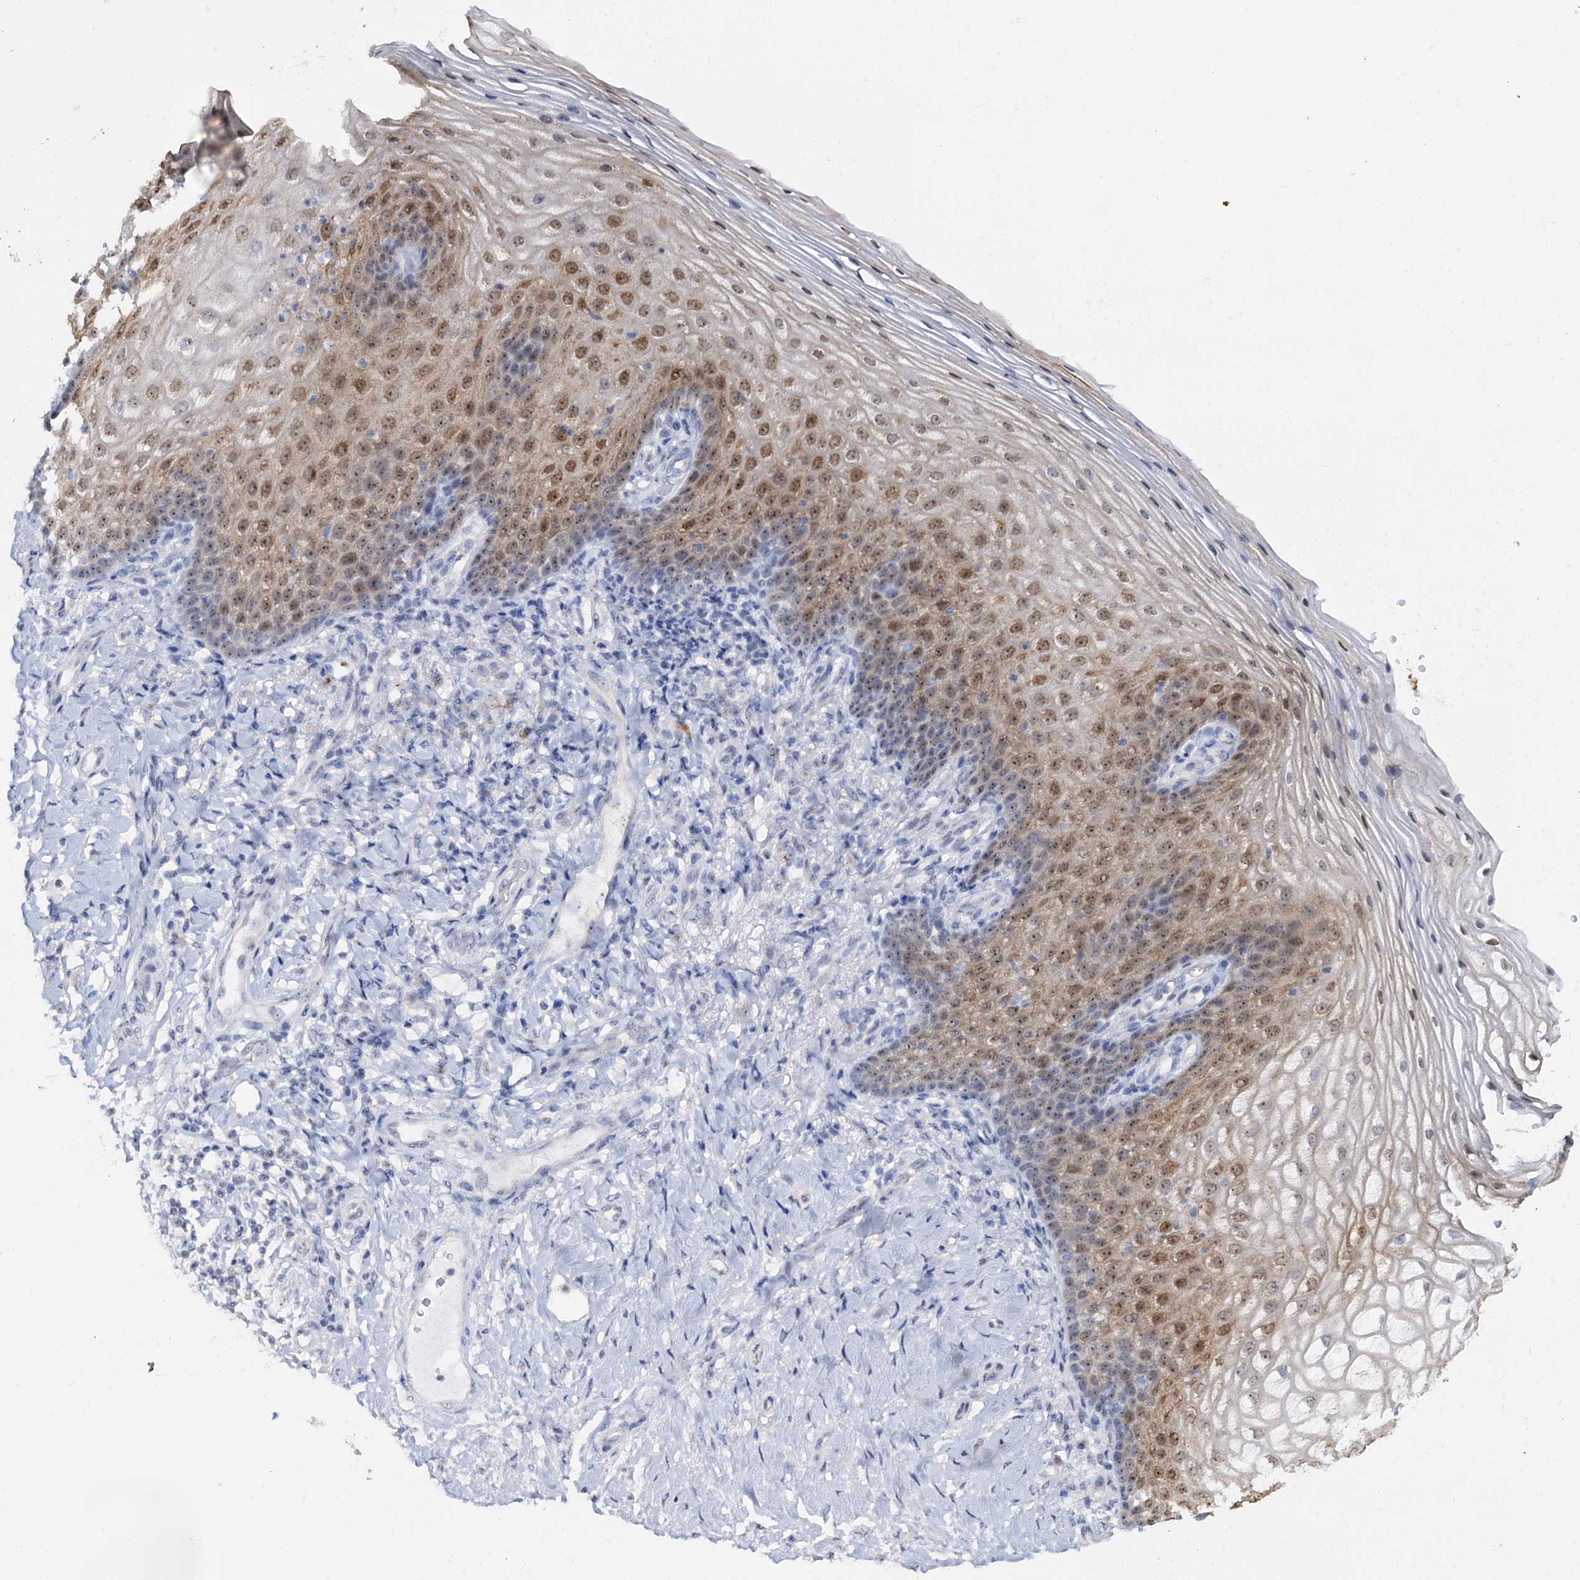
{"staining": {"intensity": "moderate", "quantity": ">75%", "location": "nuclear"}, "tissue": "vagina", "cell_type": "Squamous epithelial cells", "image_type": "normal", "snomed": [{"axis": "morphology", "description": "Normal tissue, NOS"}, {"axis": "topography", "description": "Vagina"}], "caption": "This is a micrograph of immunohistochemistry (IHC) staining of normal vagina, which shows moderate staining in the nuclear of squamous epithelial cells.", "gene": "C2CD3", "patient": {"sex": "female", "age": 60}}